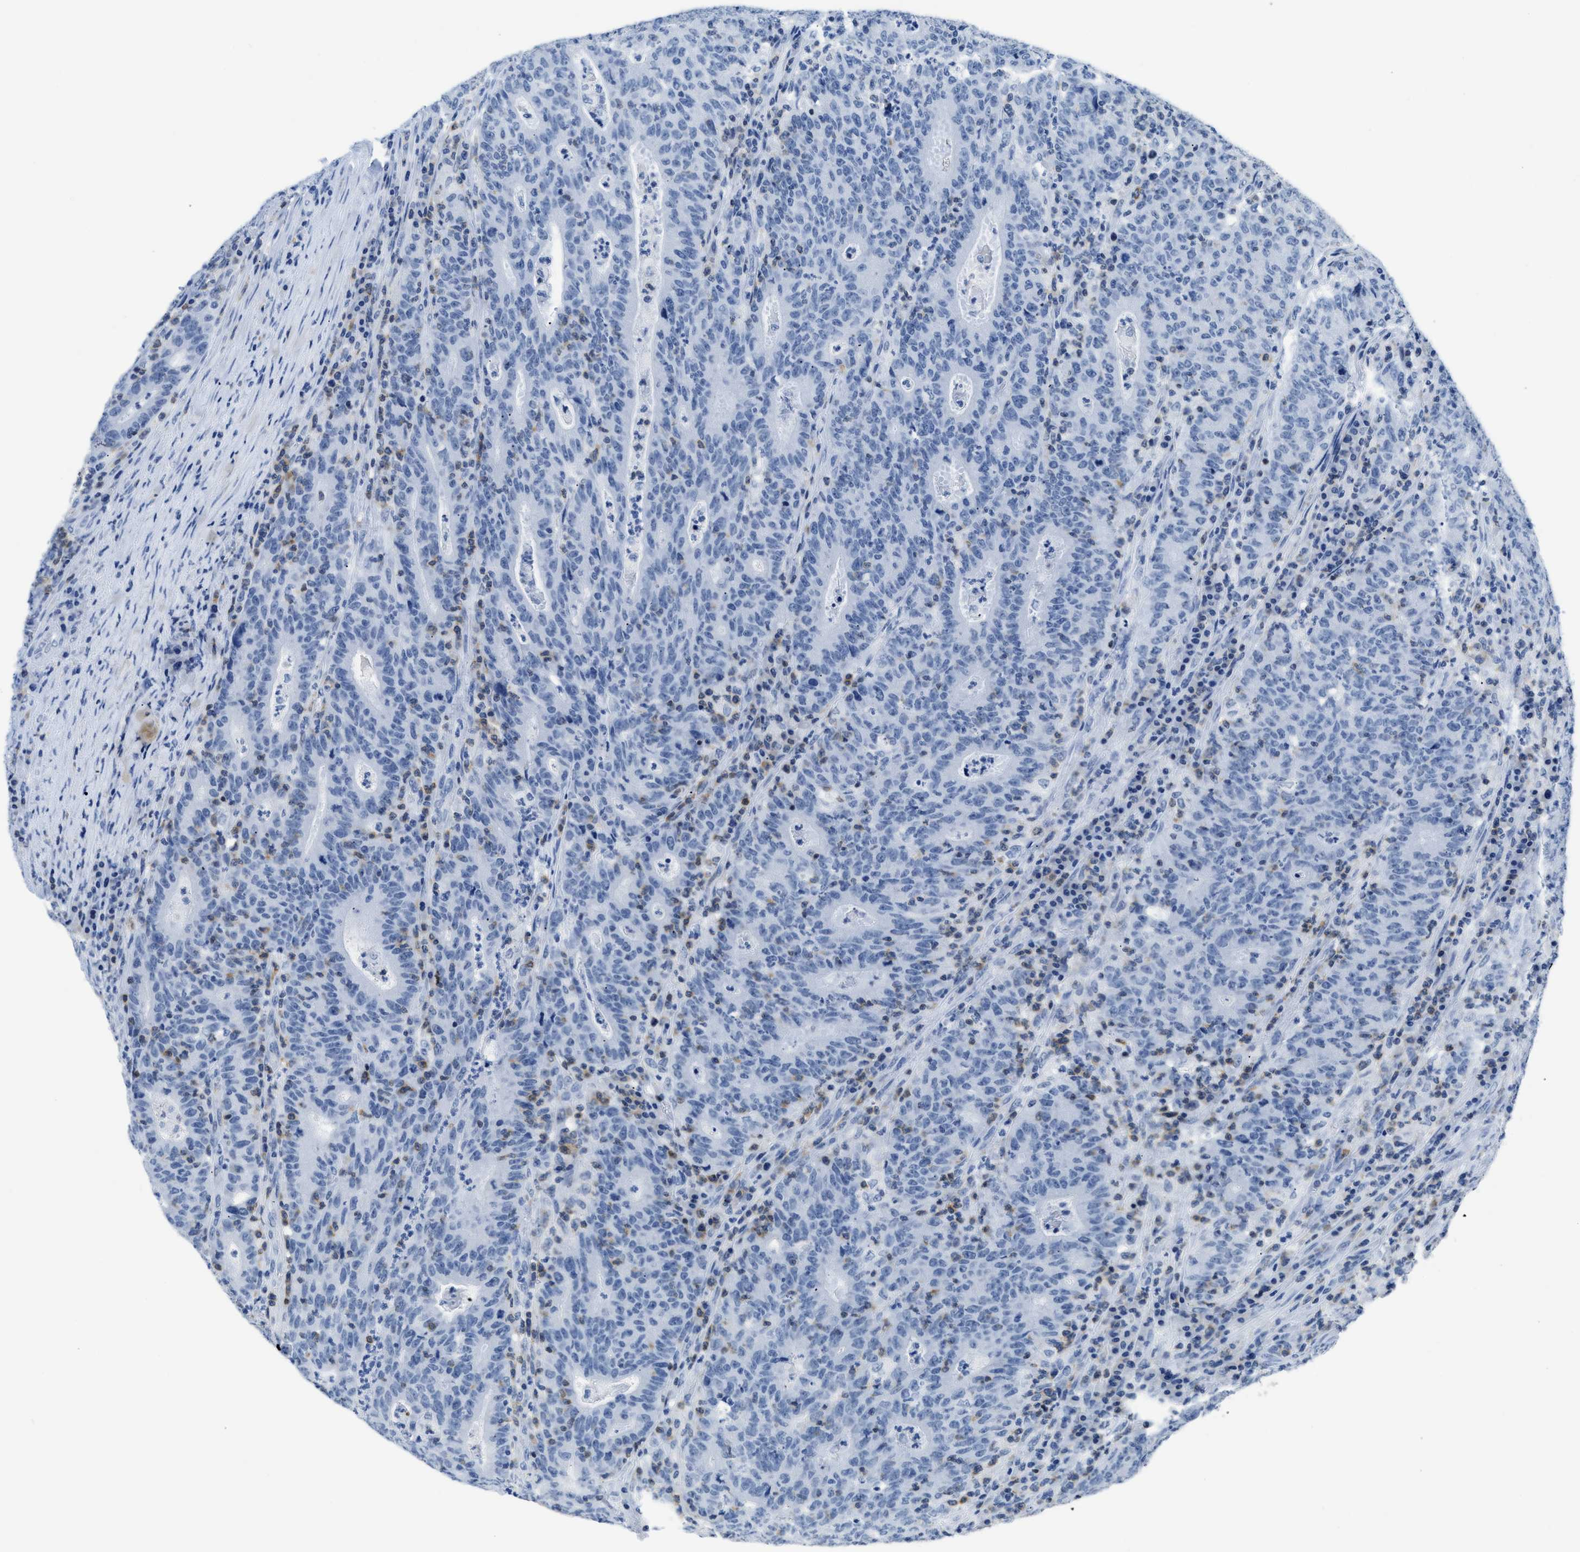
{"staining": {"intensity": "negative", "quantity": "none", "location": "none"}, "tissue": "colorectal cancer", "cell_type": "Tumor cells", "image_type": "cancer", "snomed": [{"axis": "morphology", "description": "Adenocarcinoma, NOS"}, {"axis": "topography", "description": "Colon"}], "caption": "Histopathology image shows no significant protein positivity in tumor cells of colorectal adenocarcinoma.", "gene": "NFATC2", "patient": {"sex": "female", "age": 75}}